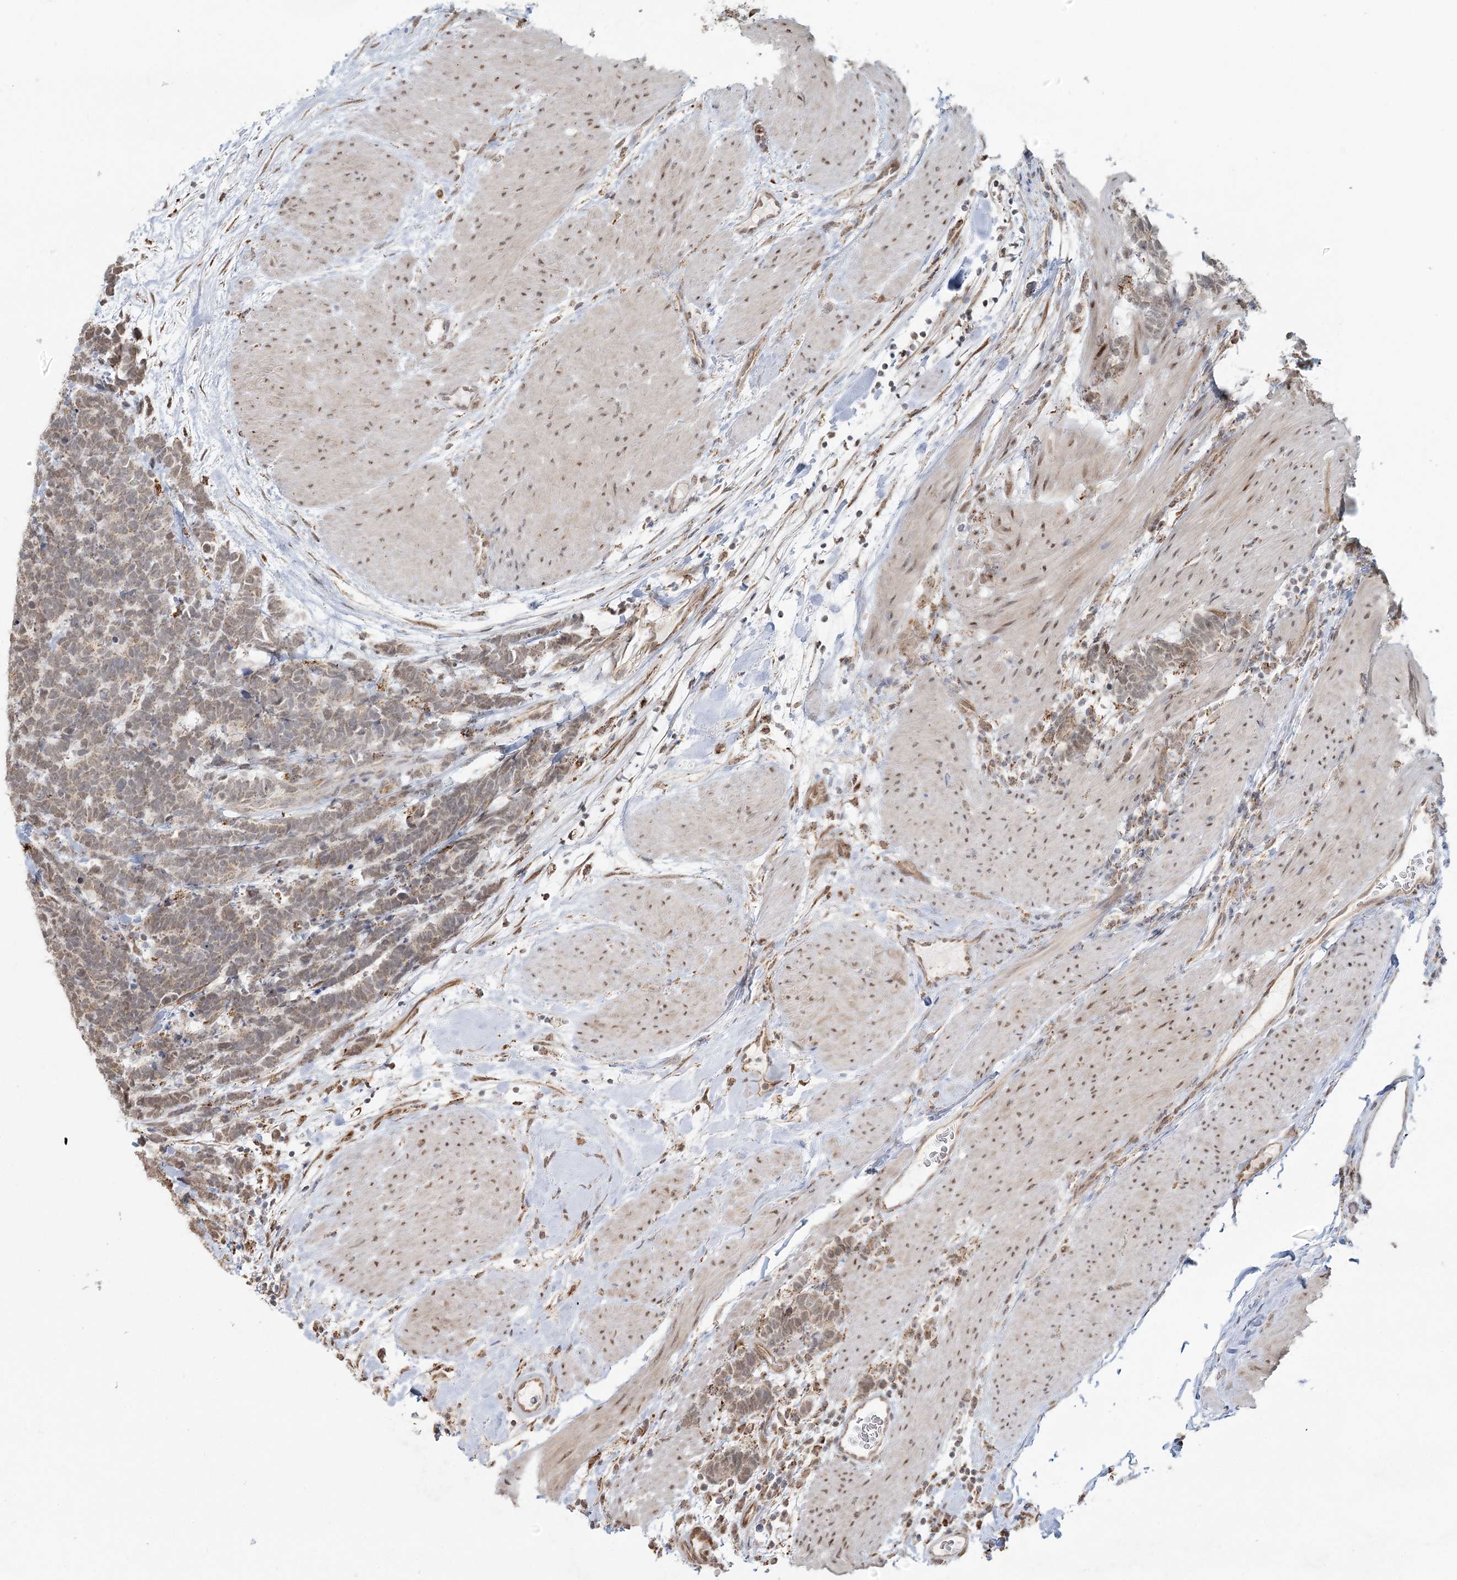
{"staining": {"intensity": "weak", "quantity": ">75%", "location": "cytoplasmic/membranous"}, "tissue": "carcinoid", "cell_type": "Tumor cells", "image_type": "cancer", "snomed": [{"axis": "morphology", "description": "Carcinoma, NOS"}, {"axis": "morphology", "description": "Carcinoid, malignant, NOS"}, {"axis": "topography", "description": "Urinary bladder"}], "caption": "A micrograph showing weak cytoplasmic/membranous expression in about >75% of tumor cells in carcinoid, as visualized by brown immunohistochemical staining.", "gene": "LACTB", "patient": {"sex": "male", "age": 57}}